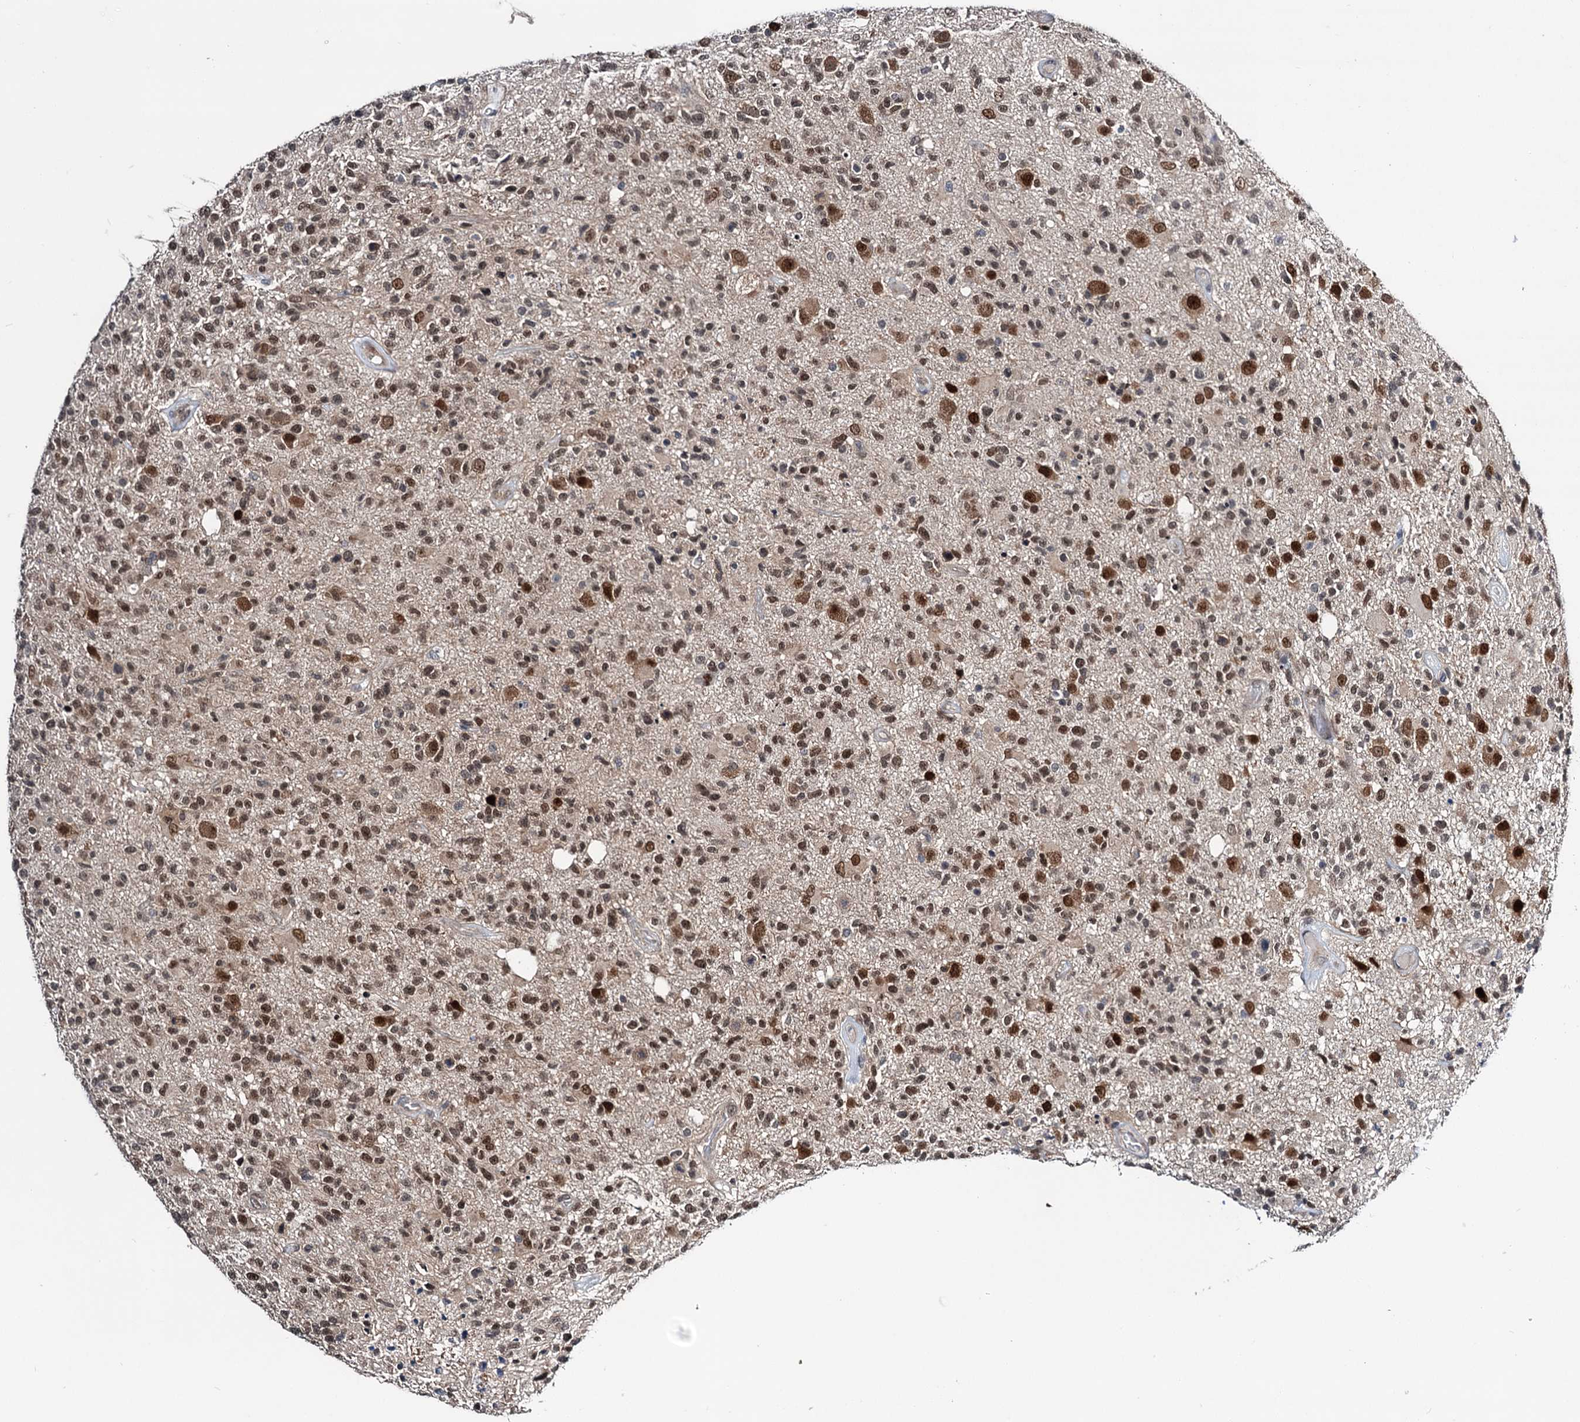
{"staining": {"intensity": "moderate", "quantity": ">75%", "location": "nuclear"}, "tissue": "glioma", "cell_type": "Tumor cells", "image_type": "cancer", "snomed": [{"axis": "morphology", "description": "Glioma, malignant, High grade"}, {"axis": "morphology", "description": "Glioblastoma, NOS"}, {"axis": "topography", "description": "Brain"}], "caption": "Glioblastoma stained for a protein (brown) demonstrates moderate nuclear positive positivity in approximately >75% of tumor cells.", "gene": "DCUN1D4", "patient": {"sex": "male", "age": 60}}